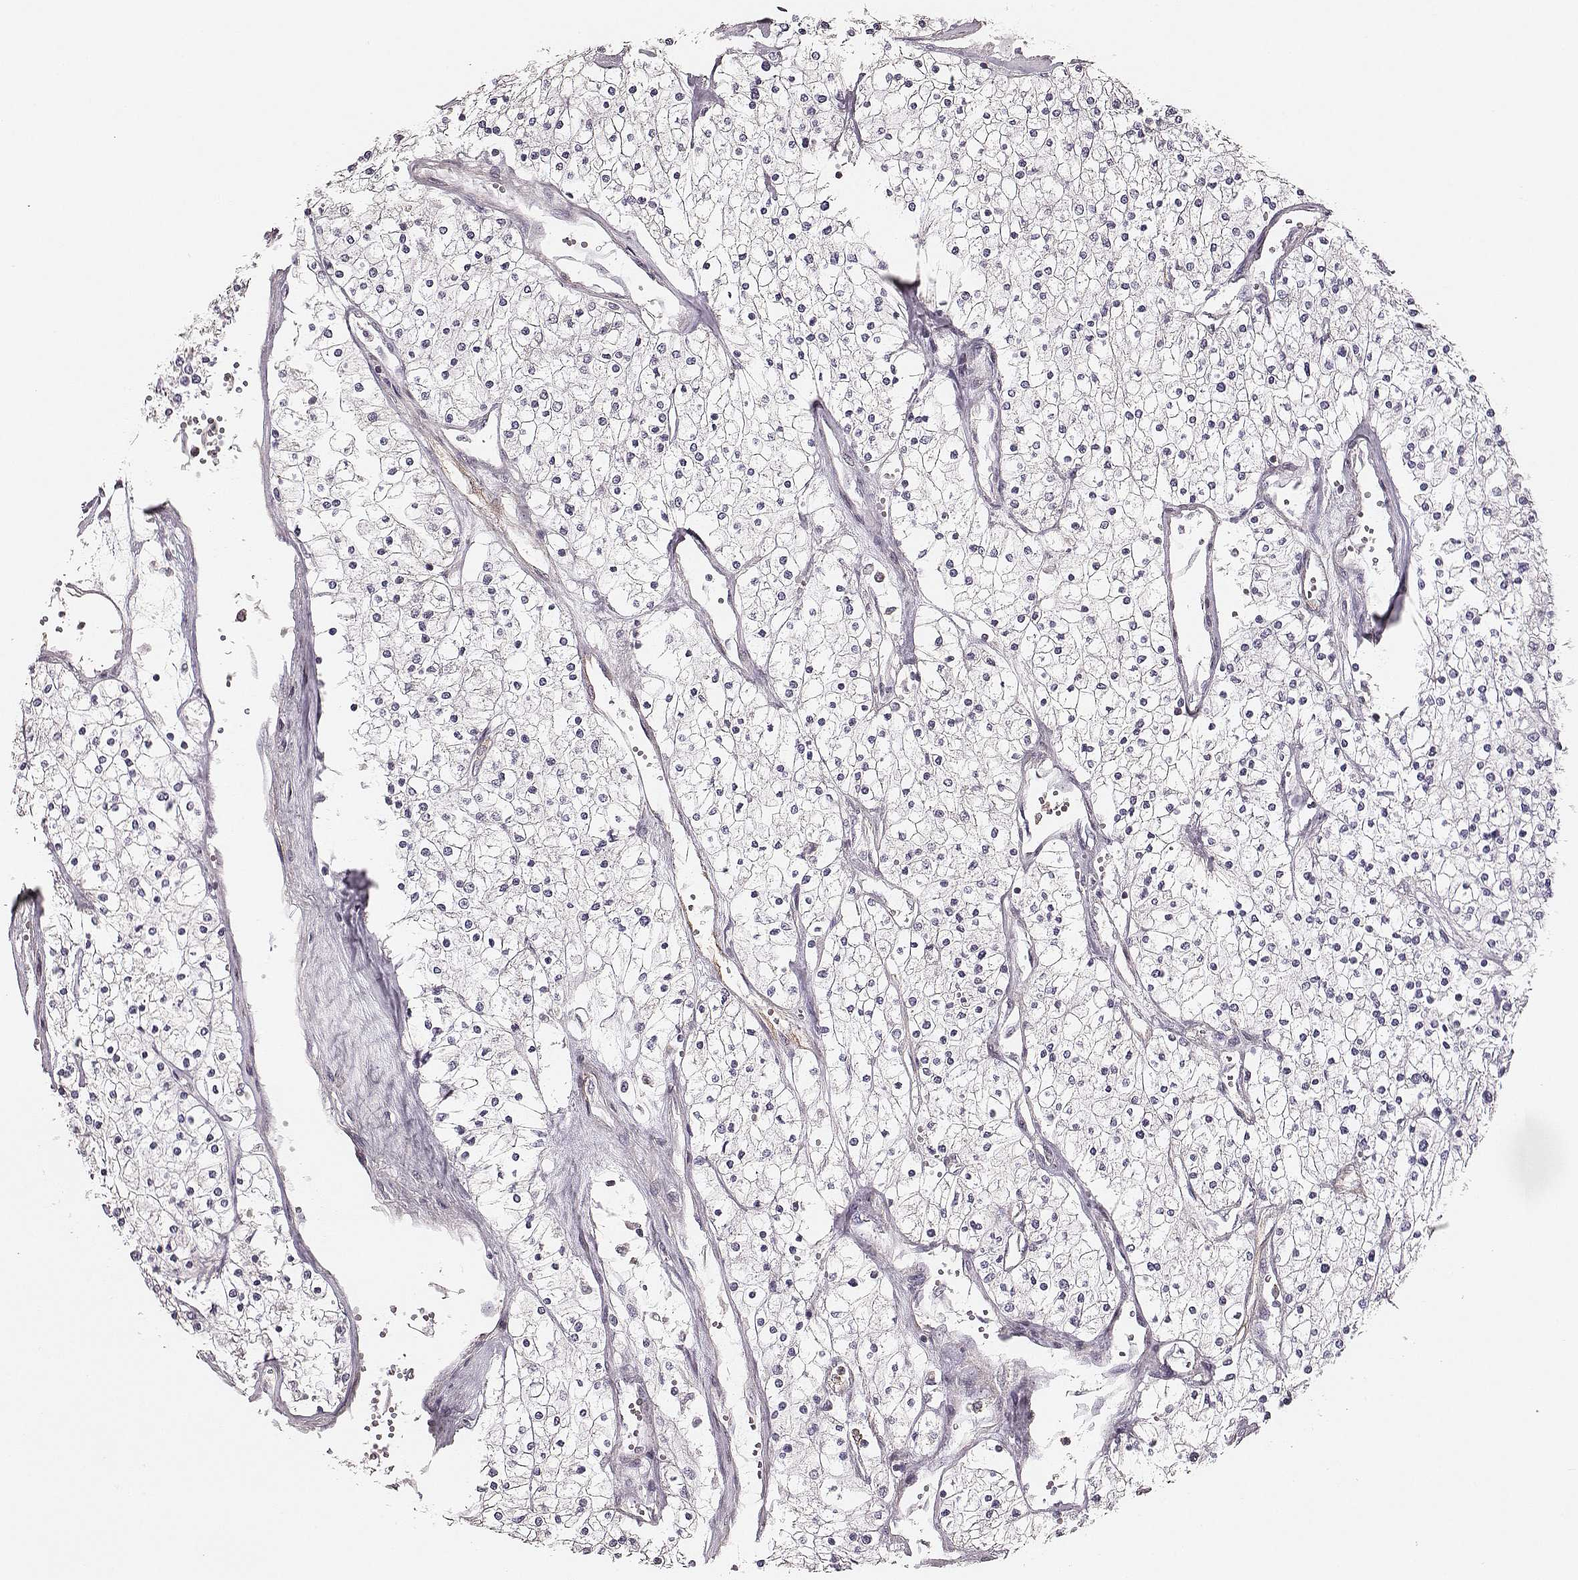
{"staining": {"intensity": "negative", "quantity": "none", "location": "none"}, "tissue": "renal cancer", "cell_type": "Tumor cells", "image_type": "cancer", "snomed": [{"axis": "morphology", "description": "Adenocarcinoma, NOS"}, {"axis": "topography", "description": "Kidney"}], "caption": "This is an immunohistochemistry (IHC) photomicrograph of human adenocarcinoma (renal). There is no staining in tumor cells.", "gene": "ZYX", "patient": {"sex": "male", "age": 80}}